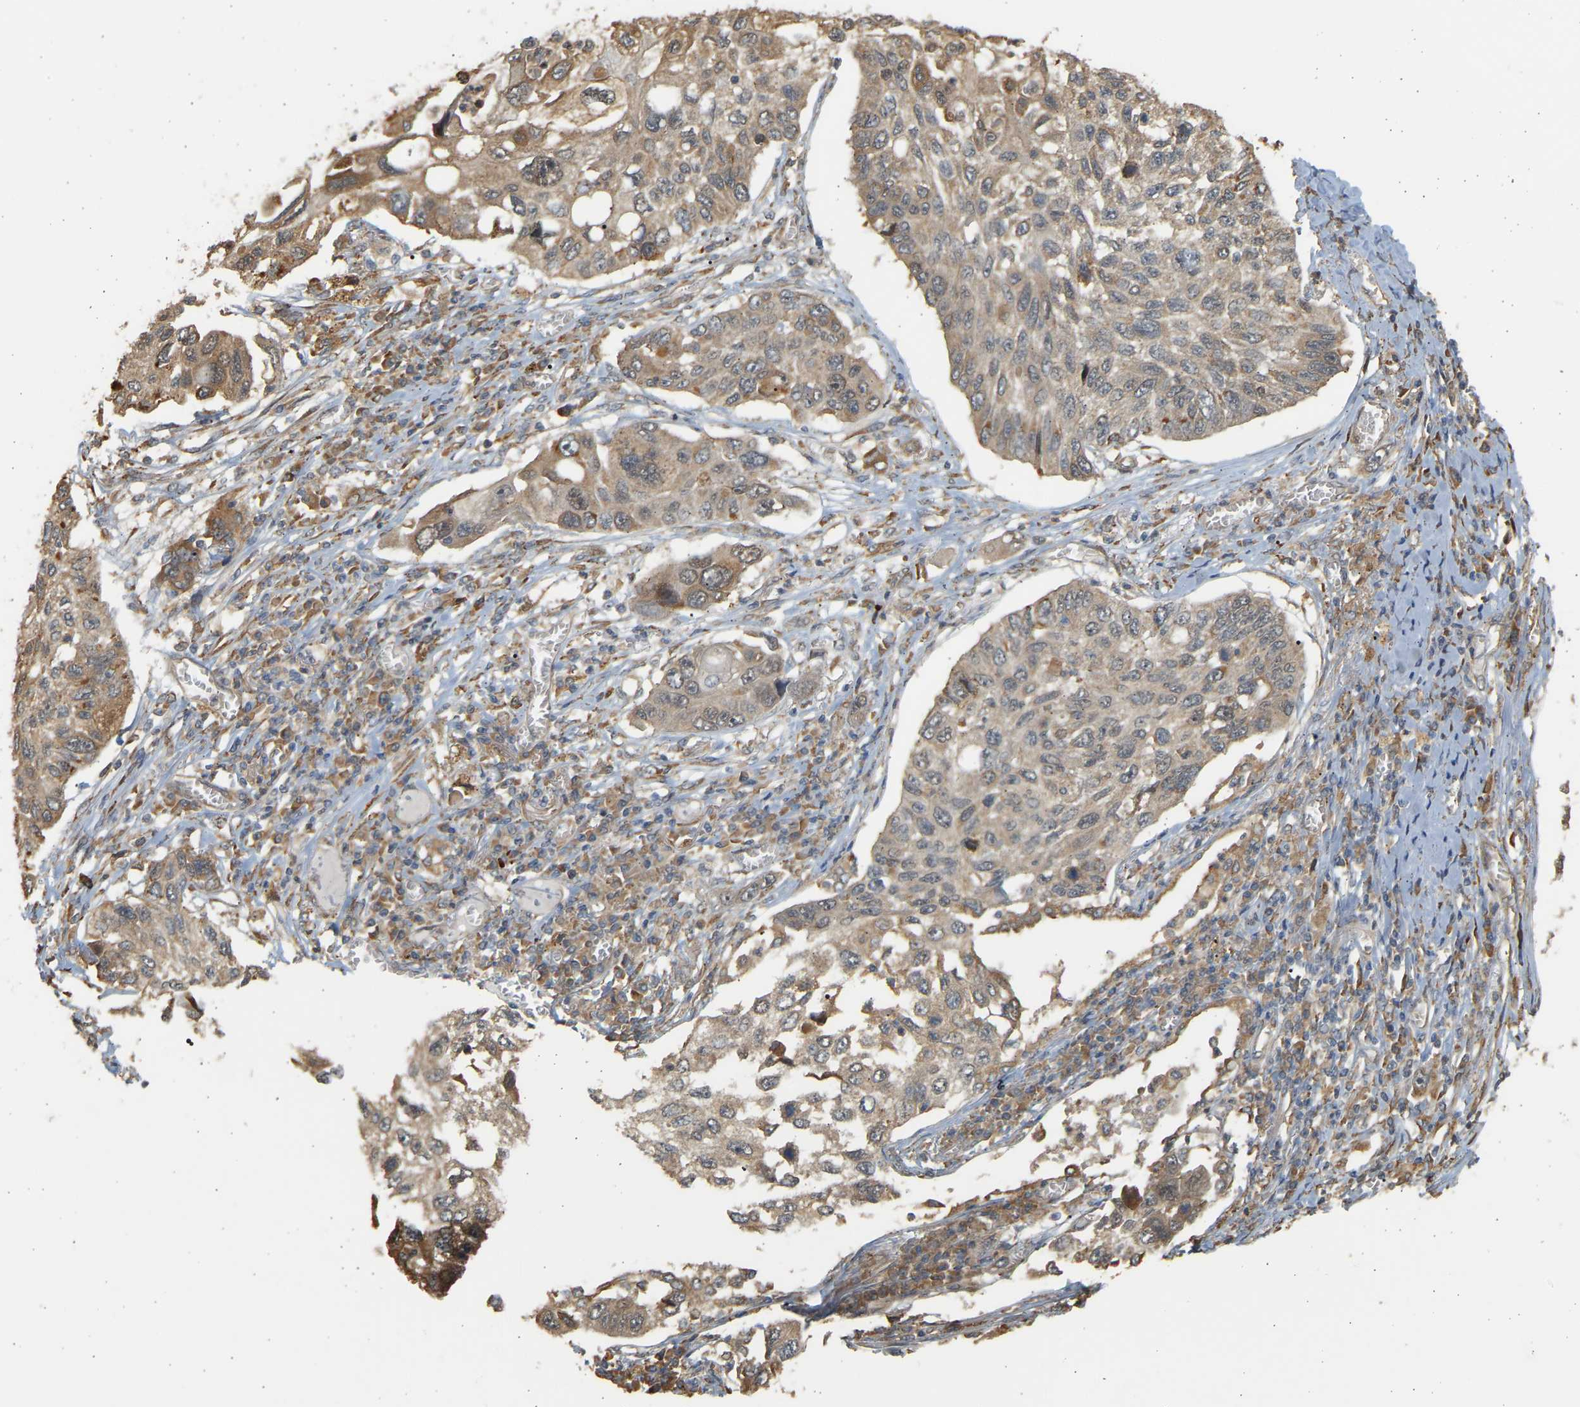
{"staining": {"intensity": "weak", "quantity": ">75%", "location": "cytoplasmic/membranous"}, "tissue": "lung cancer", "cell_type": "Tumor cells", "image_type": "cancer", "snomed": [{"axis": "morphology", "description": "Squamous cell carcinoma, NOS"}, {"axis": "topography", "description": "Lung"}], "caption": "This micrograph exhibits squamous cell carcinoma (lung) stained with IHC to label a protein in brown. The cytoplasmic/membranous of tumor cells show weak positivity for the protein. Nuclei are counter-stained blue.", "gene": "B4GALT6", "patient": {"sex": "male", "age": 71}}